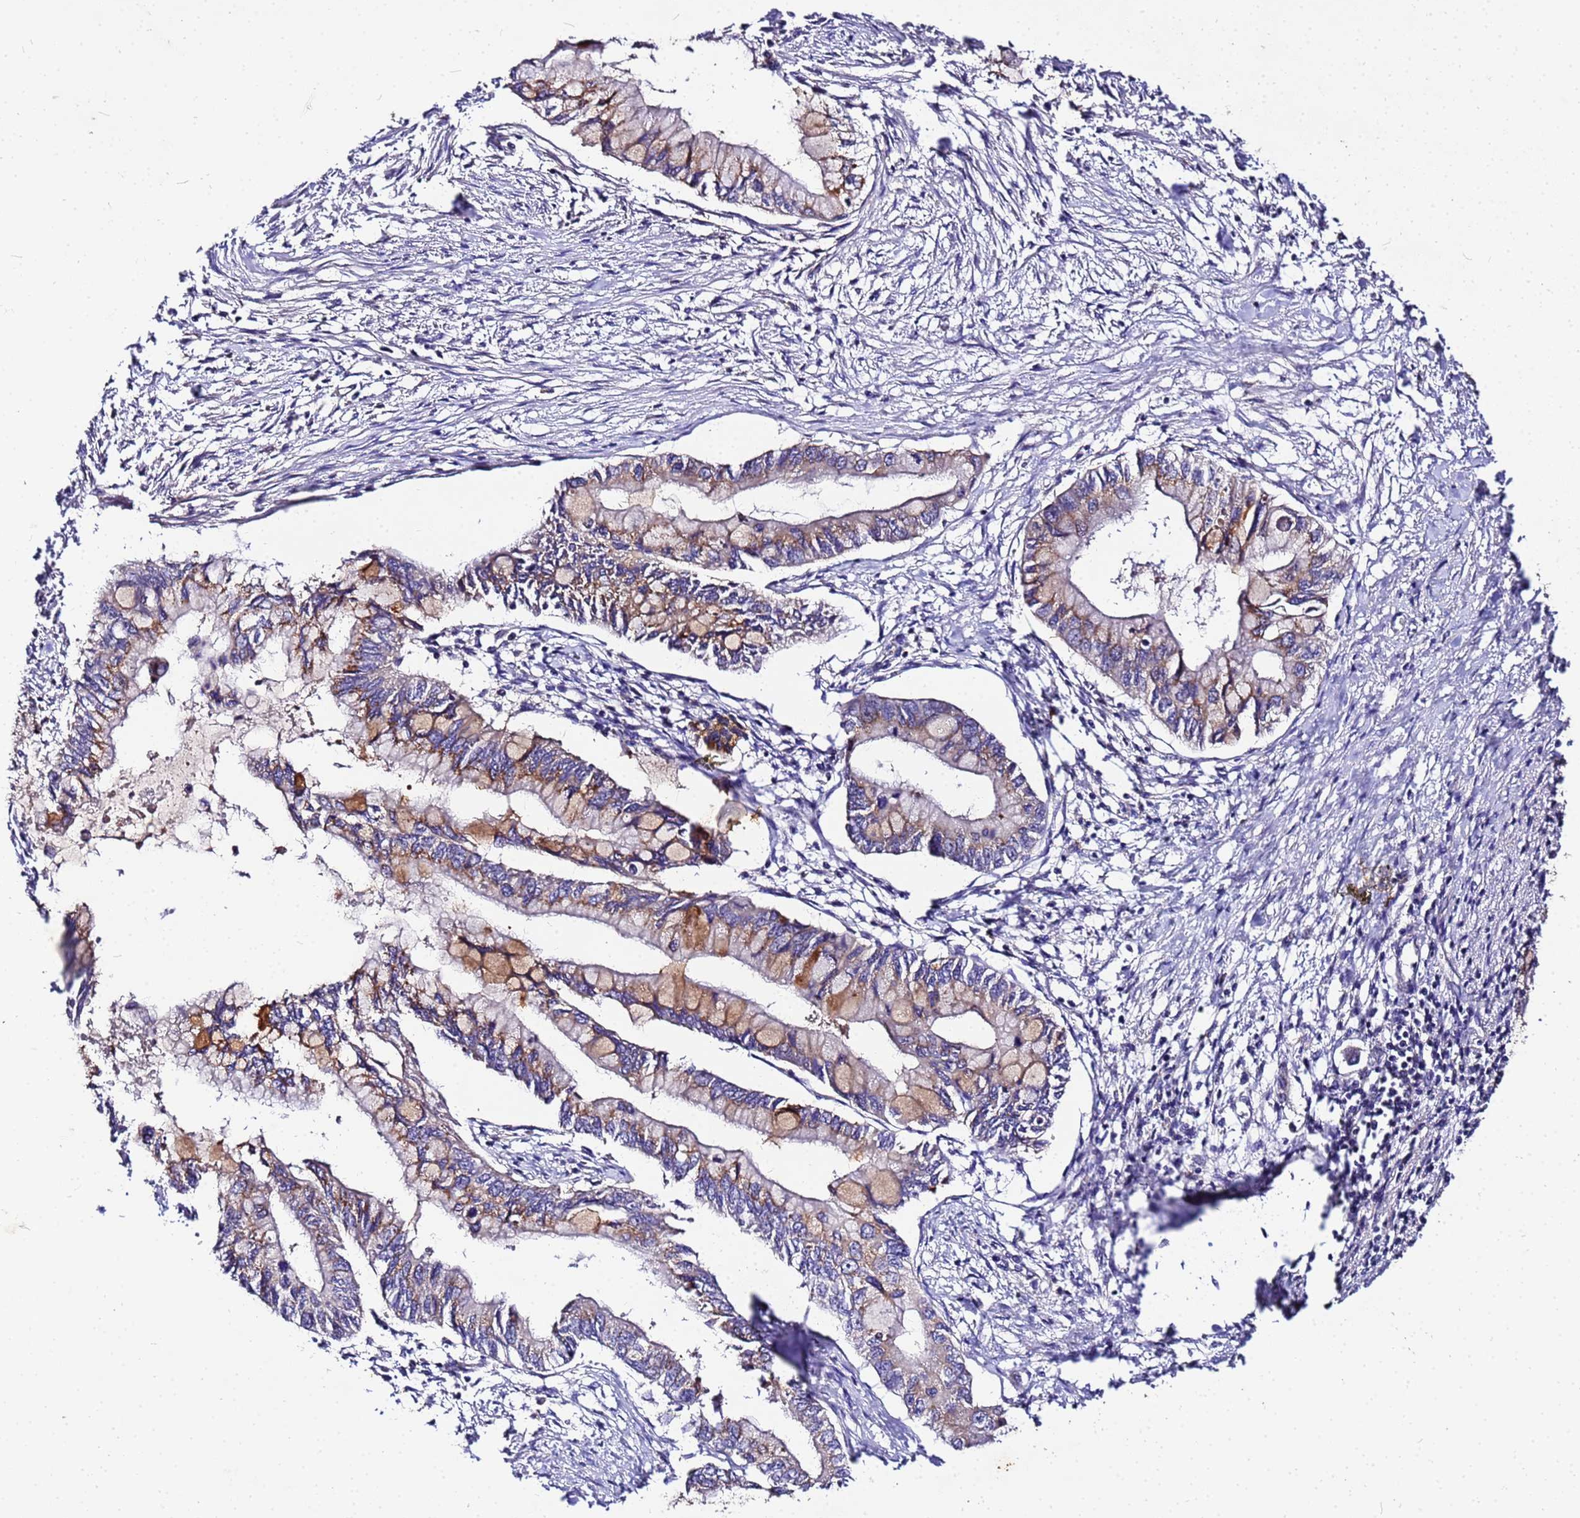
{"staining": {"intensity": "moderate", "quantity": "25%-75%", "location": "cytoplasmic/membranous"}, "tissue": "pancreatic cancer", "cell_type": "Tumor cells", "image_type": "cancer", "snomed": [{"axis": "morphology", "description": "Adenocarcinoma, NOS"}, {"axis": "topography", "description": "Pancreas"}], "caption": "Protein staining of pancreatic adenocarcinoma tissue demonstrates moderate cytoplasmic/membranous expression in about 25%-75% of tumor cells.", "gene": "MTERF1", "patient": {"sex": "male", "age": 48}}